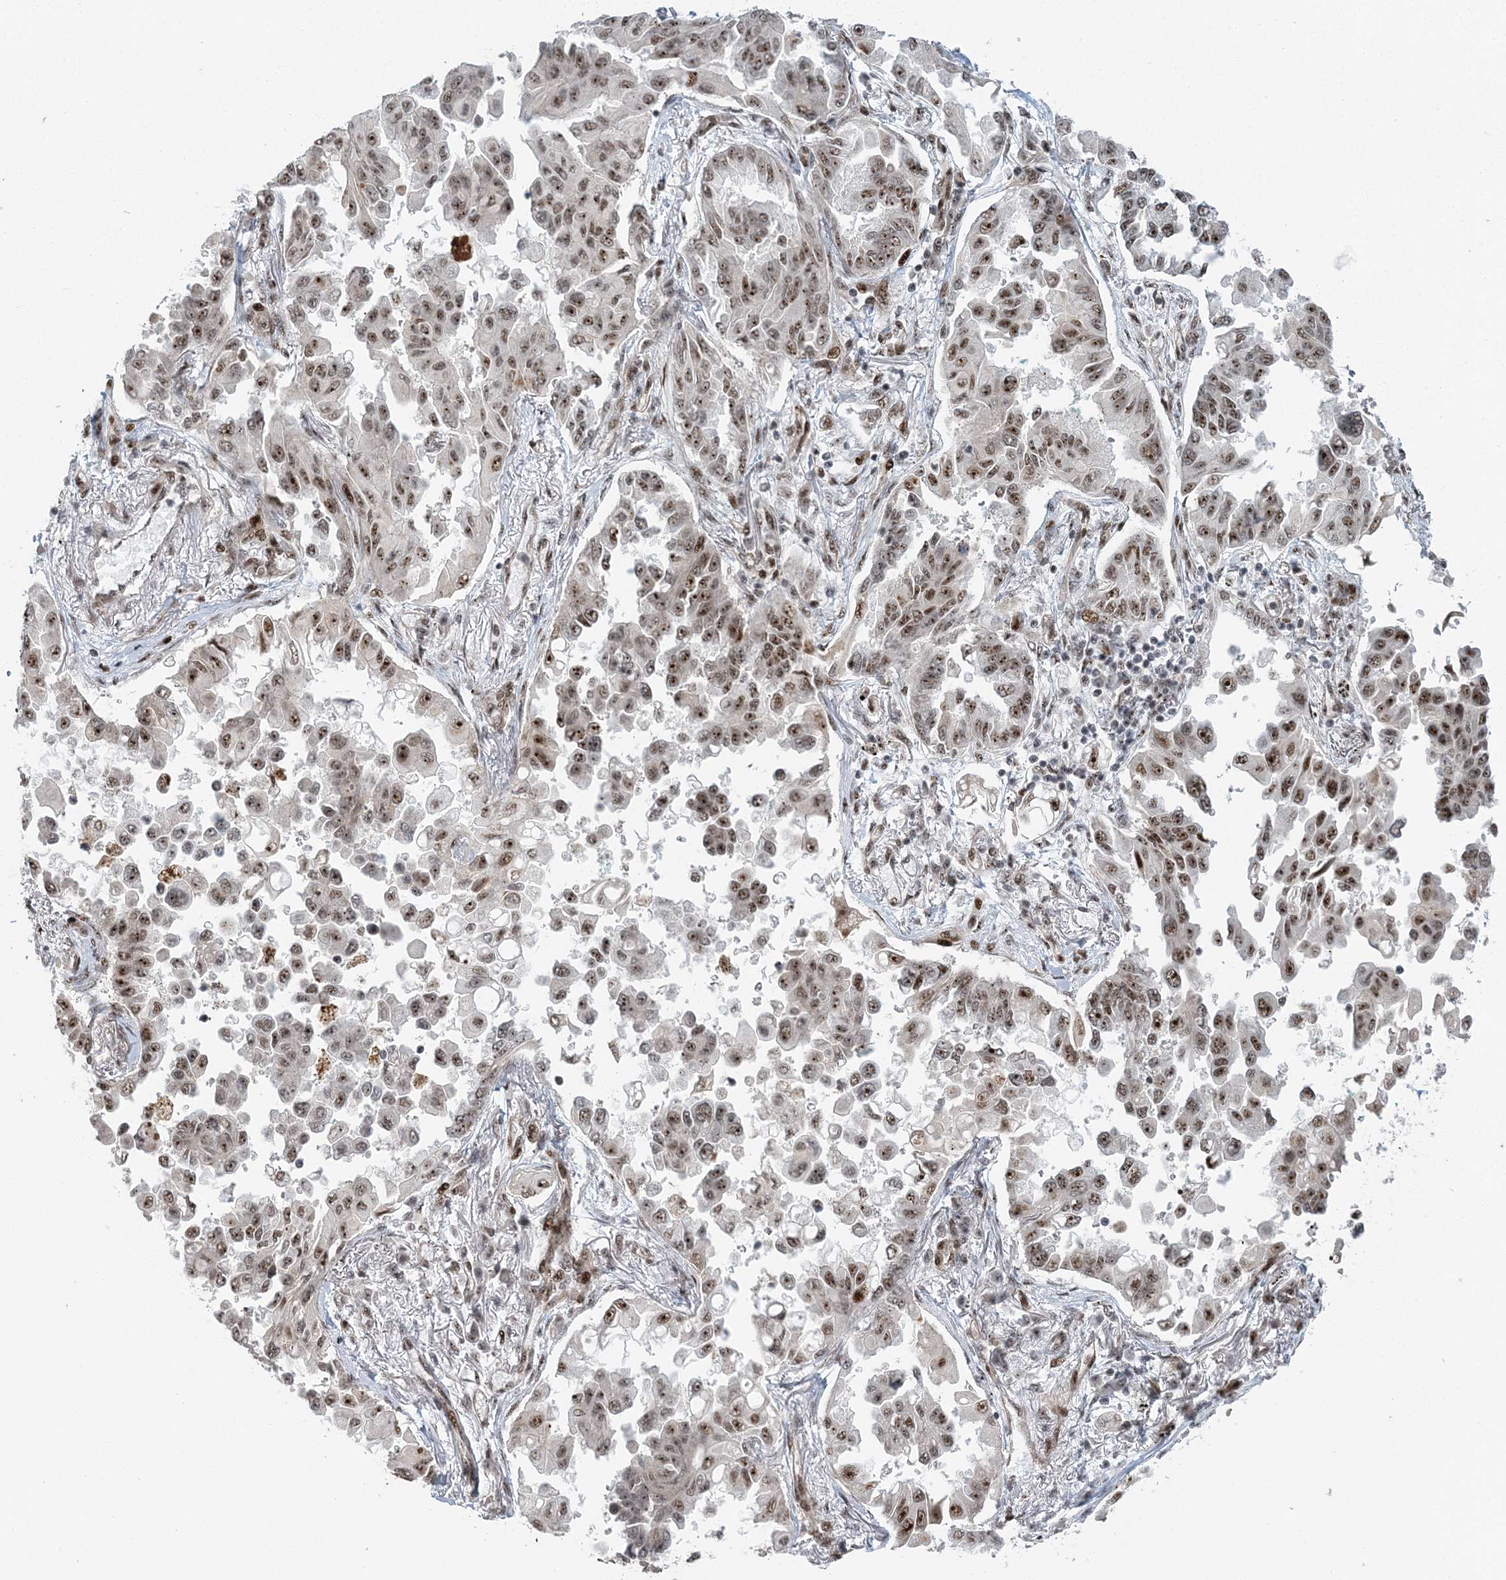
{"staining": {"intensity": "moderate", "quantity": ">75%", "location": "nuclear"}, "tissue": "lung cancer", "cell_type": "Tumor cells", "image_type": "cancer", "snomed": [{"axis": "morphology", "description": "Adenocarcinoma, NOS"}, {"axis": "topography", "description": "Lung"}], "caption": "The immunohistochemical stain shows moderate nuclear expression in tumor cells of lung cancer (adenocarcinoma) tissue.", "gene": "CWC22", "patient": {"sex": "female", "age": 67}}